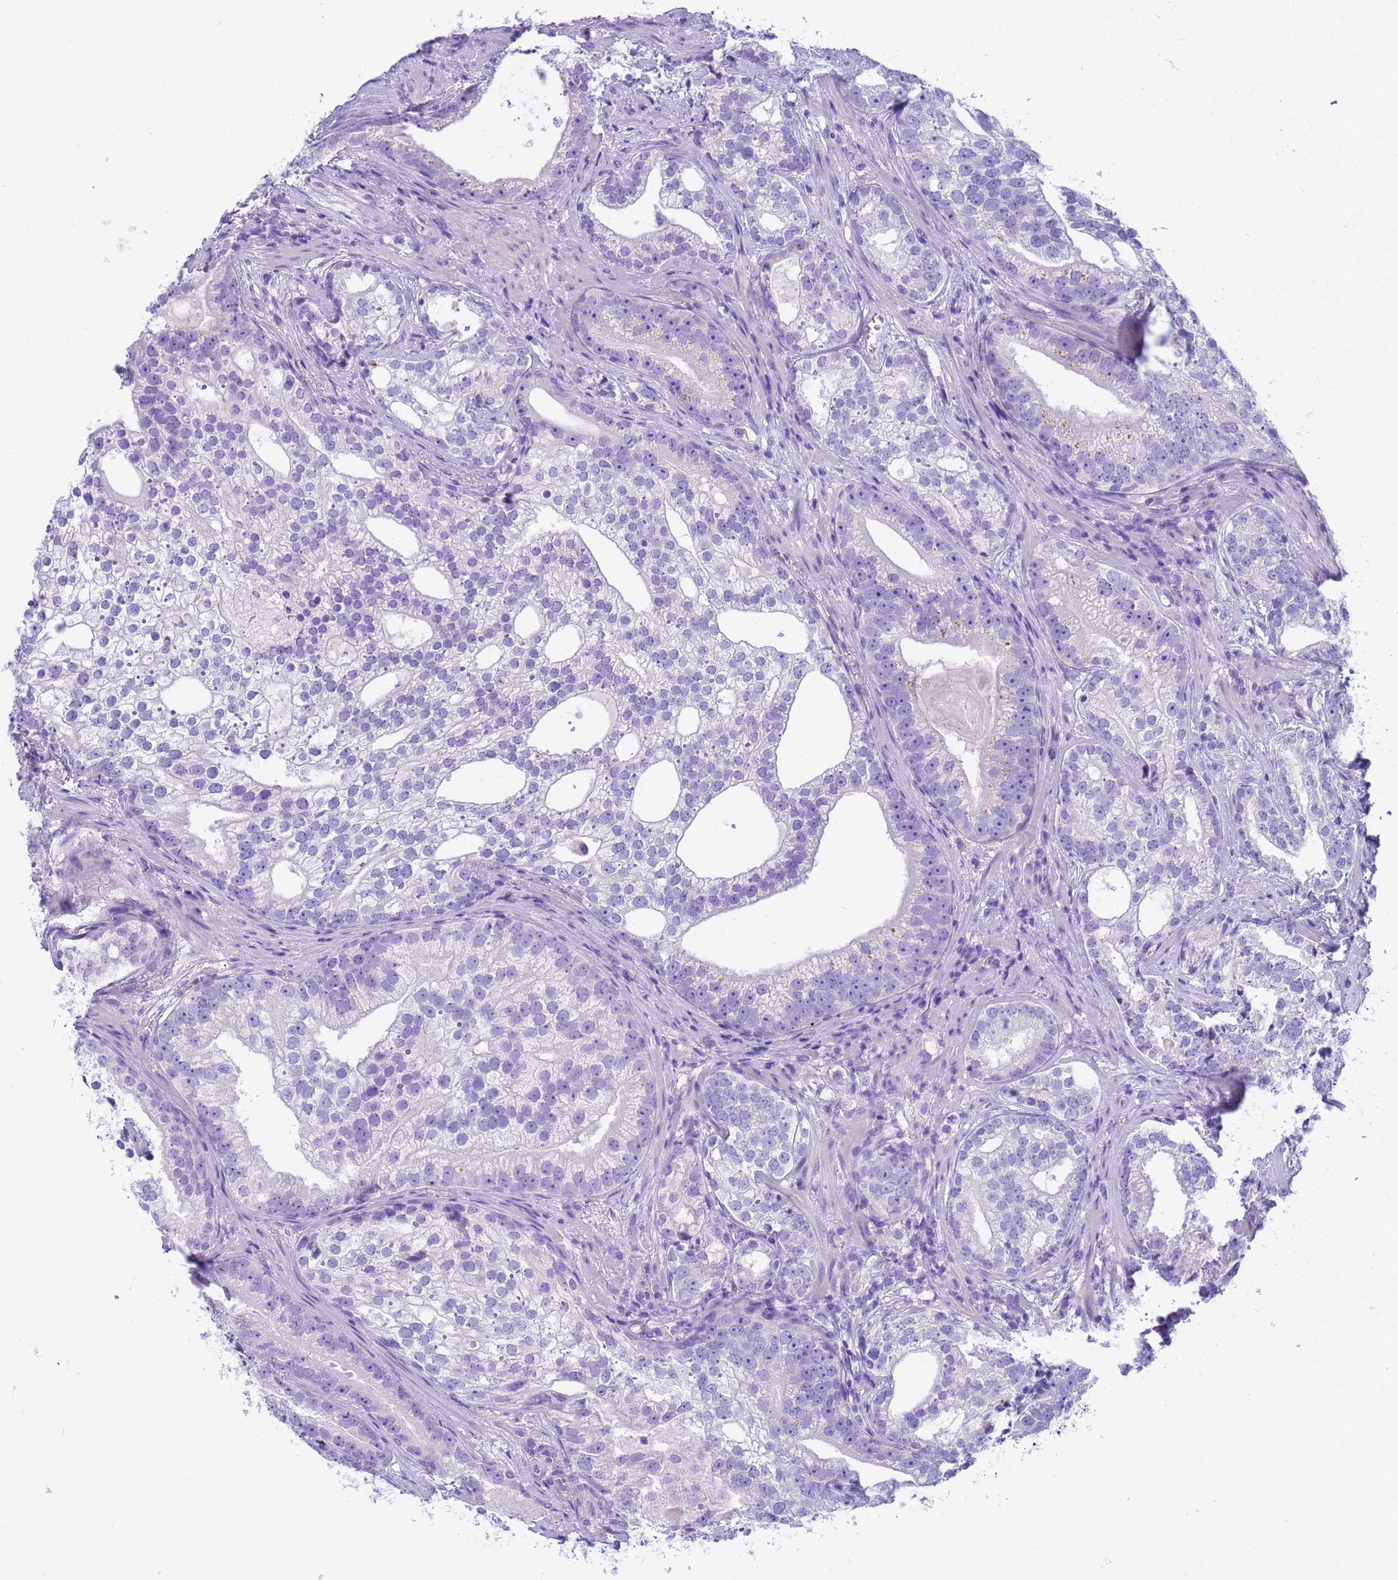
{"staining": {"intensity": "negative", "quantity": "none", "location": "none"}, "tissue": "prostate cancer", "cell_type": "Tumor cells", "image_type": "cancer", "snomed": [{"axis": "morphology", "description": "Adenocarcinoma, High grade"}, {"axis": "topography", "description": "Prostate"}], "caption": "Immunohistochemical staining of human prostate cancer reveals no significant staining in tumor cells.", "gene": "RNASE2", "patient": {"sex": "male", "age": 75}}